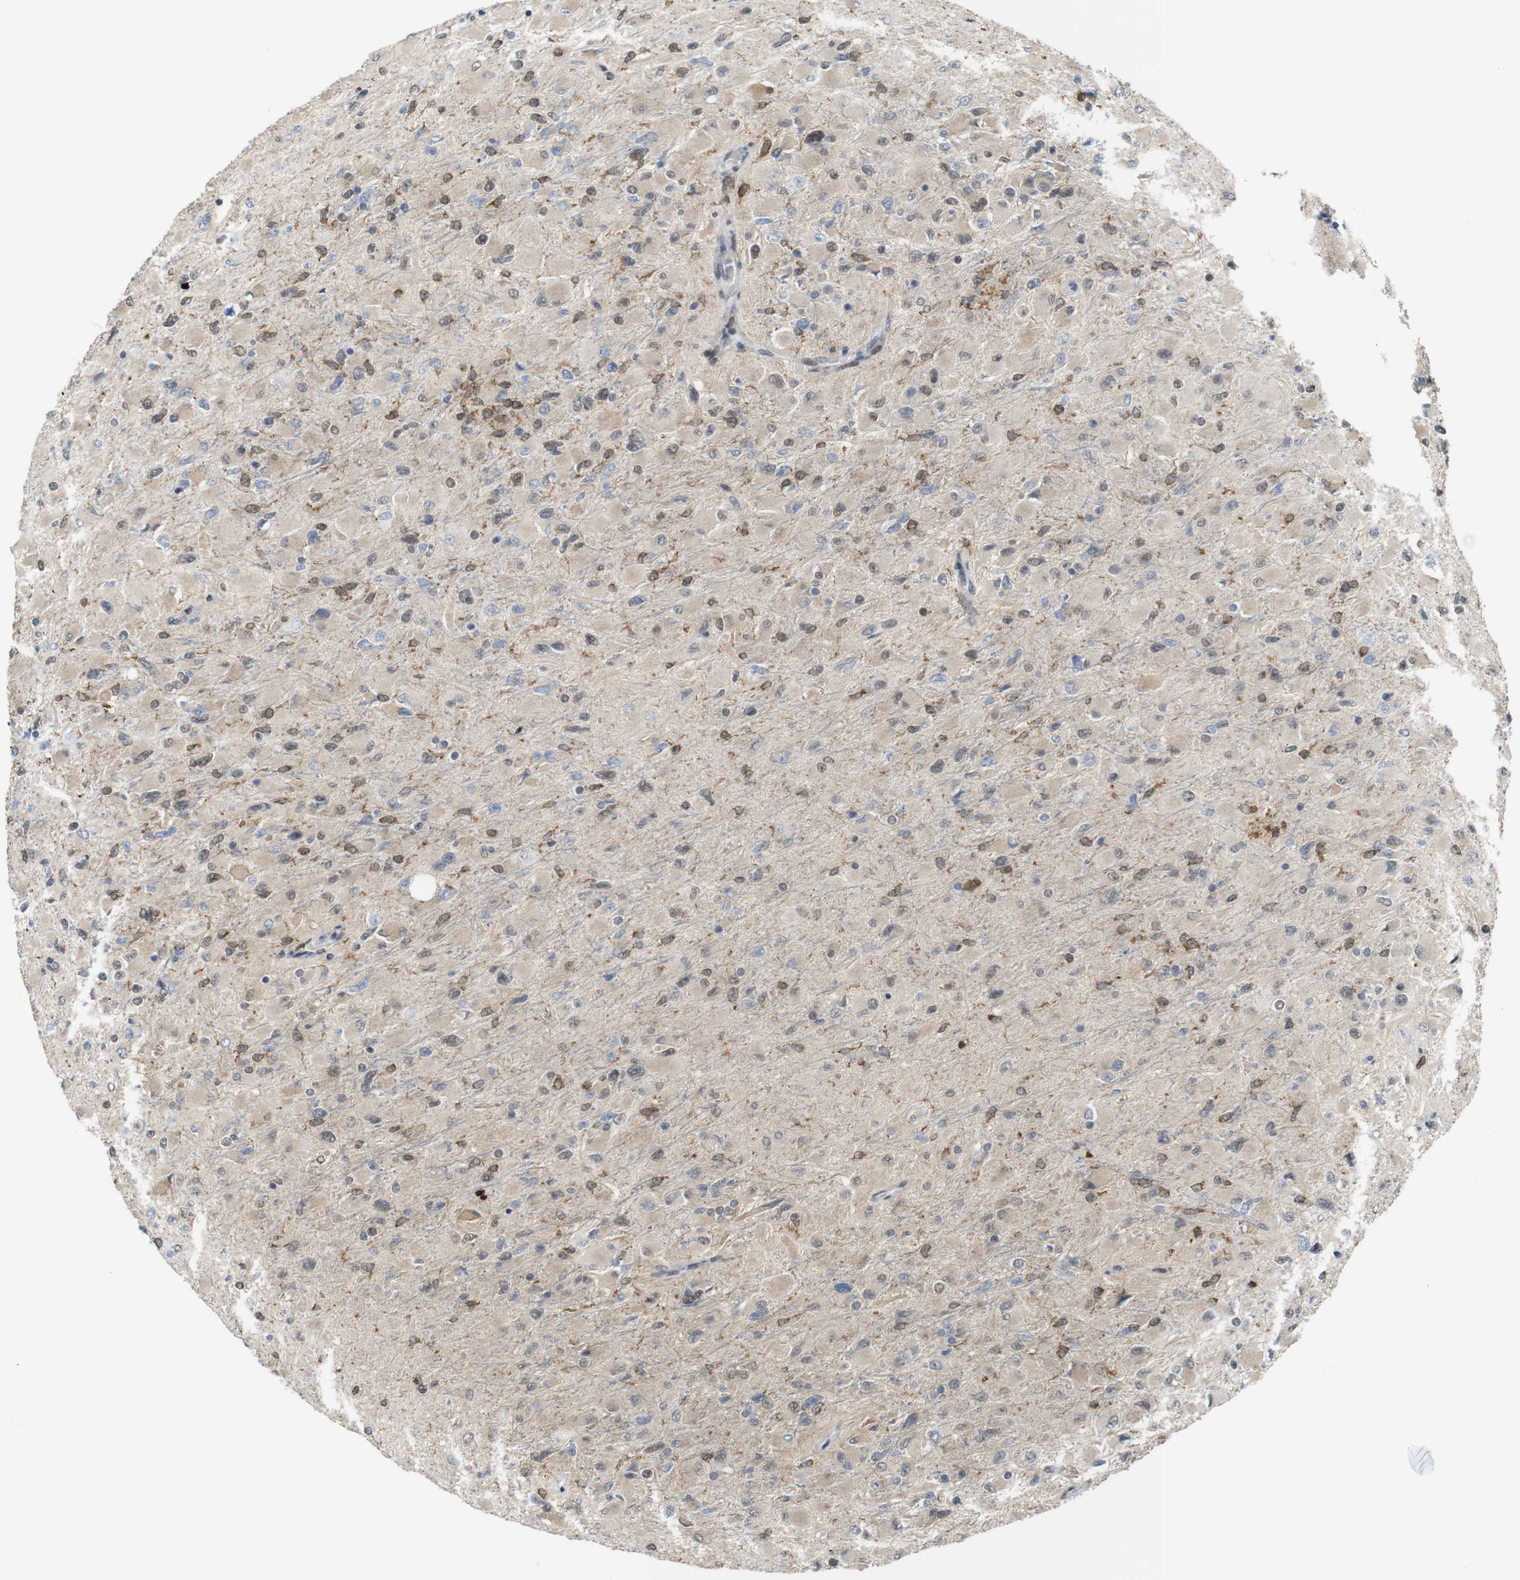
{"staining": {"intensity": "moderate", "quantity": "25%-75%", "location": "cytoplasmic/membranous,nuclear"}, "tissue": "glioma", "cell_type": "Tumor cells", "image_type": "cancer", "snomed": [{"axis": "morphology", "description": "Glioma, malignant, High grade"}, {"axis": "topography", "description": "Cerebral cortex"}], "caption": "Malignant glioma (high-grade) was stained to show a protein in brown. There is medium levels of moderate cytoplasmic/membranous and nuclear positivity in about 25%-75% of tumor cells.", "gene": "PNMA8A", "patient": {"sex": "female", "age": 36}}